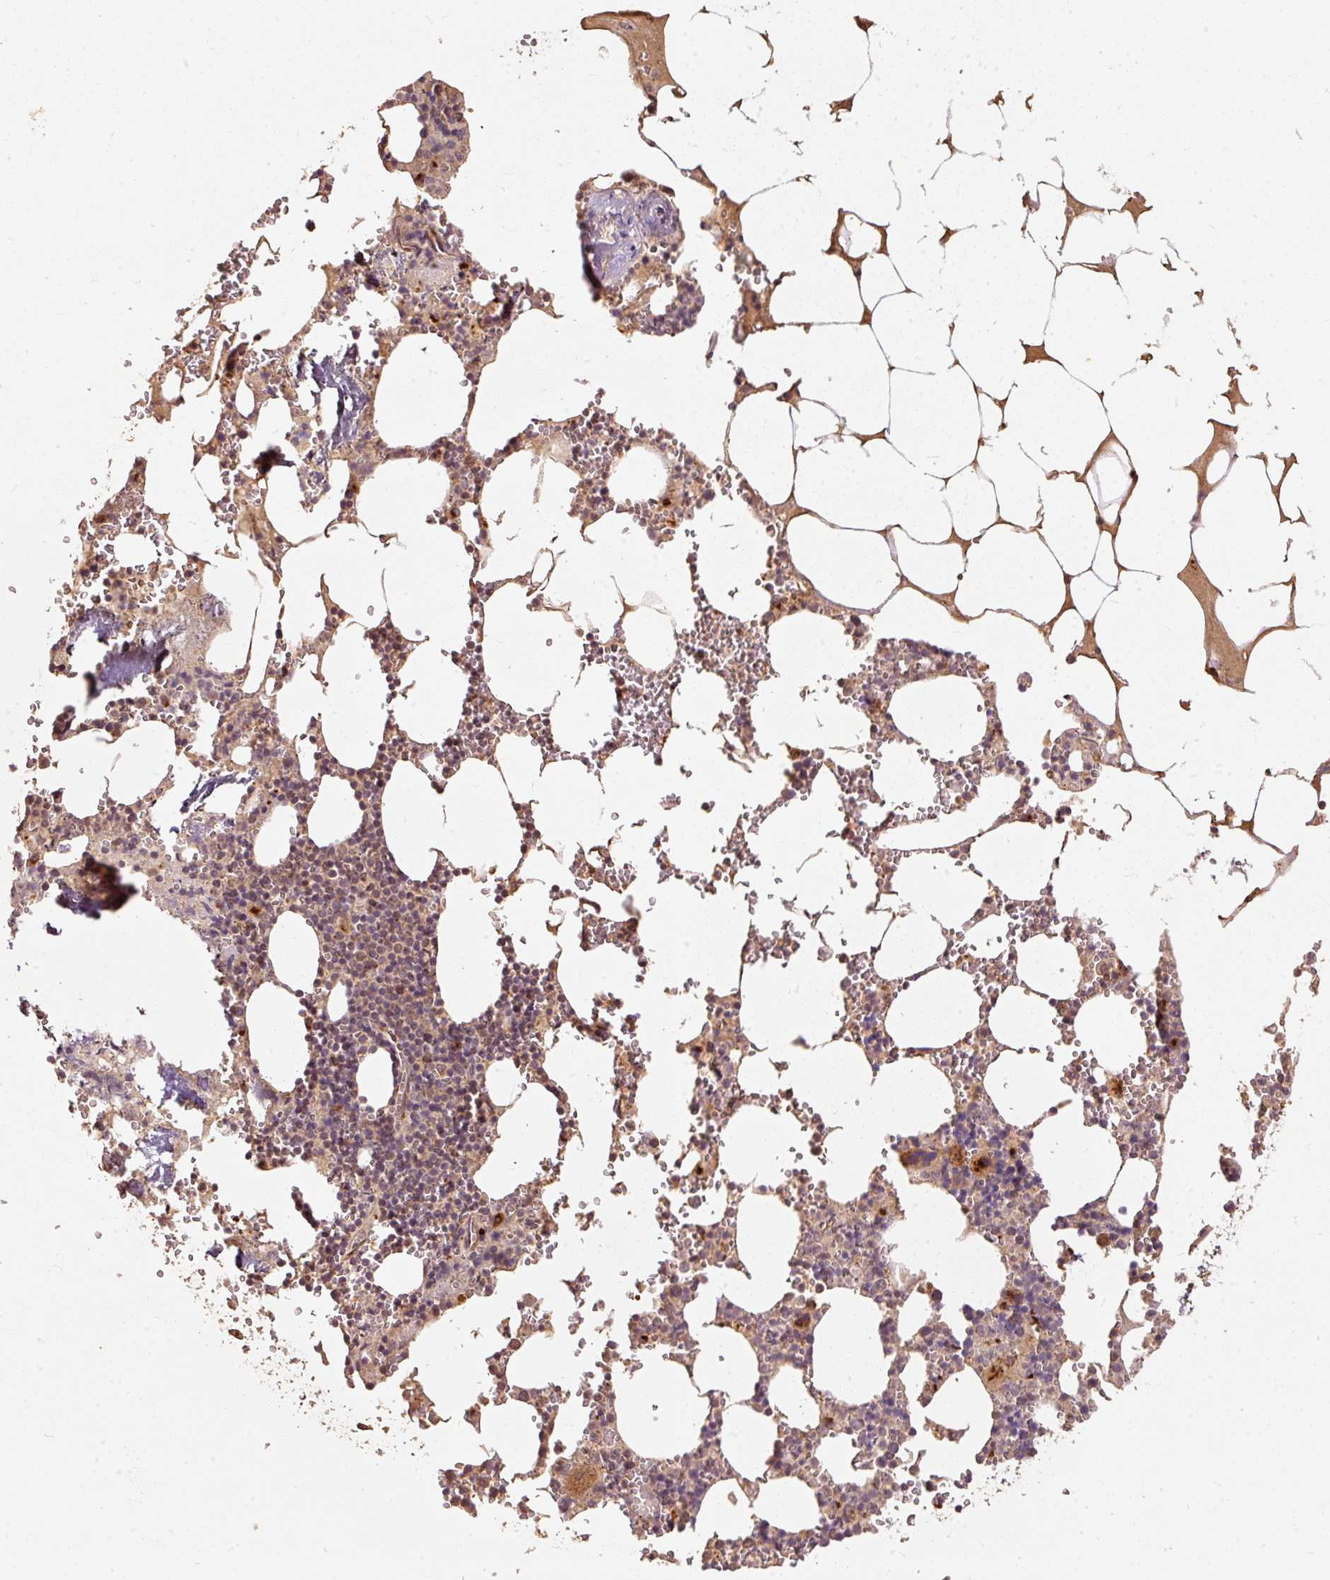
{"staining": {"intensity": "moderate", "quantity": "25%-75%", "location": "cytoplasmic/membranous"}, "tissue": "bone marrow", "cell_type": "Hematopoietic cells", "image_type": "normal", "snomed": [{"axis": "morphology", "description": "Normal tissue, NOS"}, {"axis": "topography", "description": "Bone marrow"}], "caption": "Immunohistochemical staining of benign human bone marrow reveals medium levels of moderate cytoplasmic/membranous expression in approximately 25%-75% of hematopoietic cells.", "gene": "FUT8", "patient": {"sex": "male", "age": 54}}